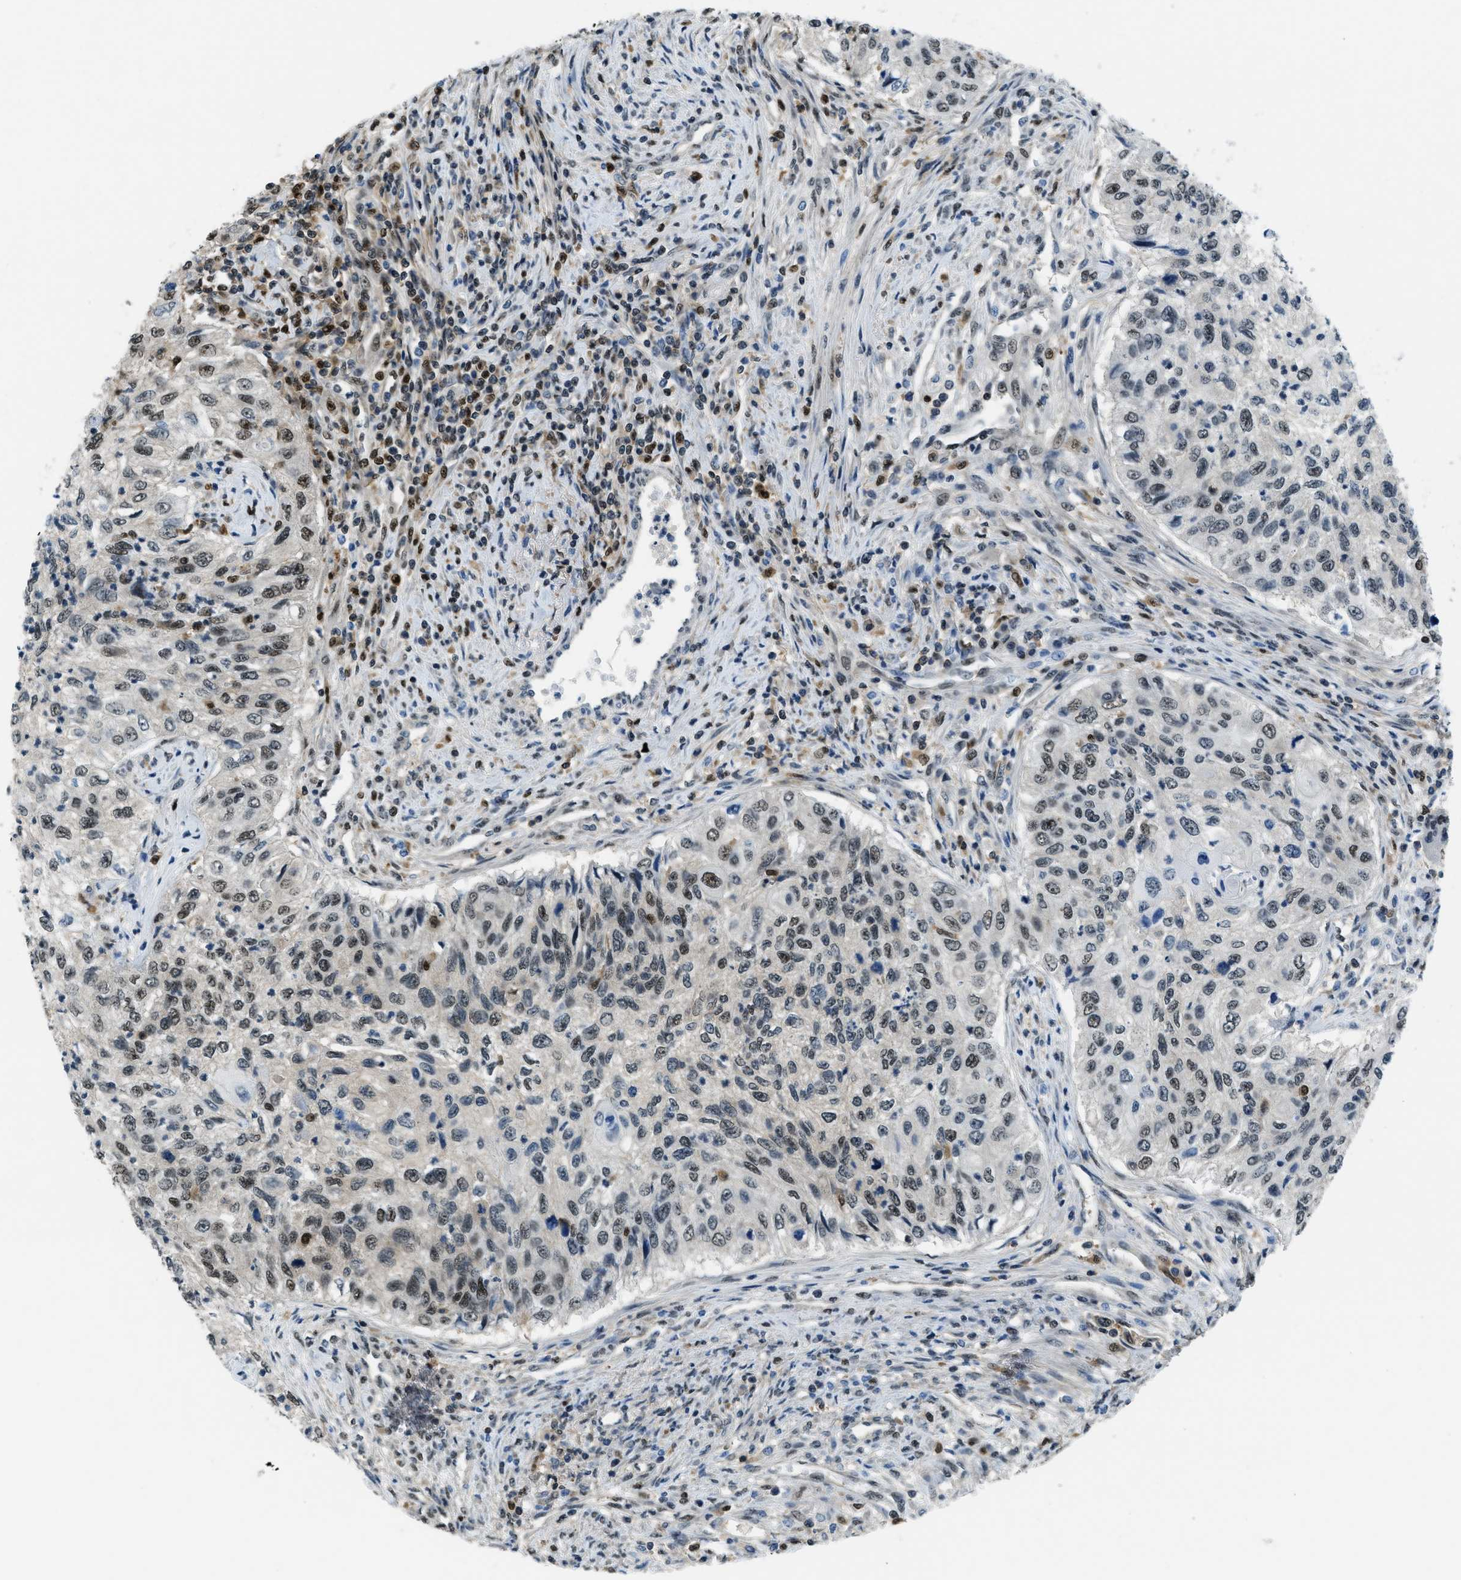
{"staining": {"intensity": "moderate", "quantity": "25%-75%", "location": "nuclear"}, "tissue": "urothelial cancer", "cell_type": "Tumor cells", "image_type": "cancer", "snomed": [{"axis": "morphology", "description": "Urothelial carcinoma, High grade"}, {"axis": "topography", "description": "Urinary bladder"}], "caption": "Moderate nuclear protein positivity is seen in about 25%-75% of tumor cells in urothelial cancer.", "gene": "OGFR", "patient": {"sex": "female", "age": 60}}